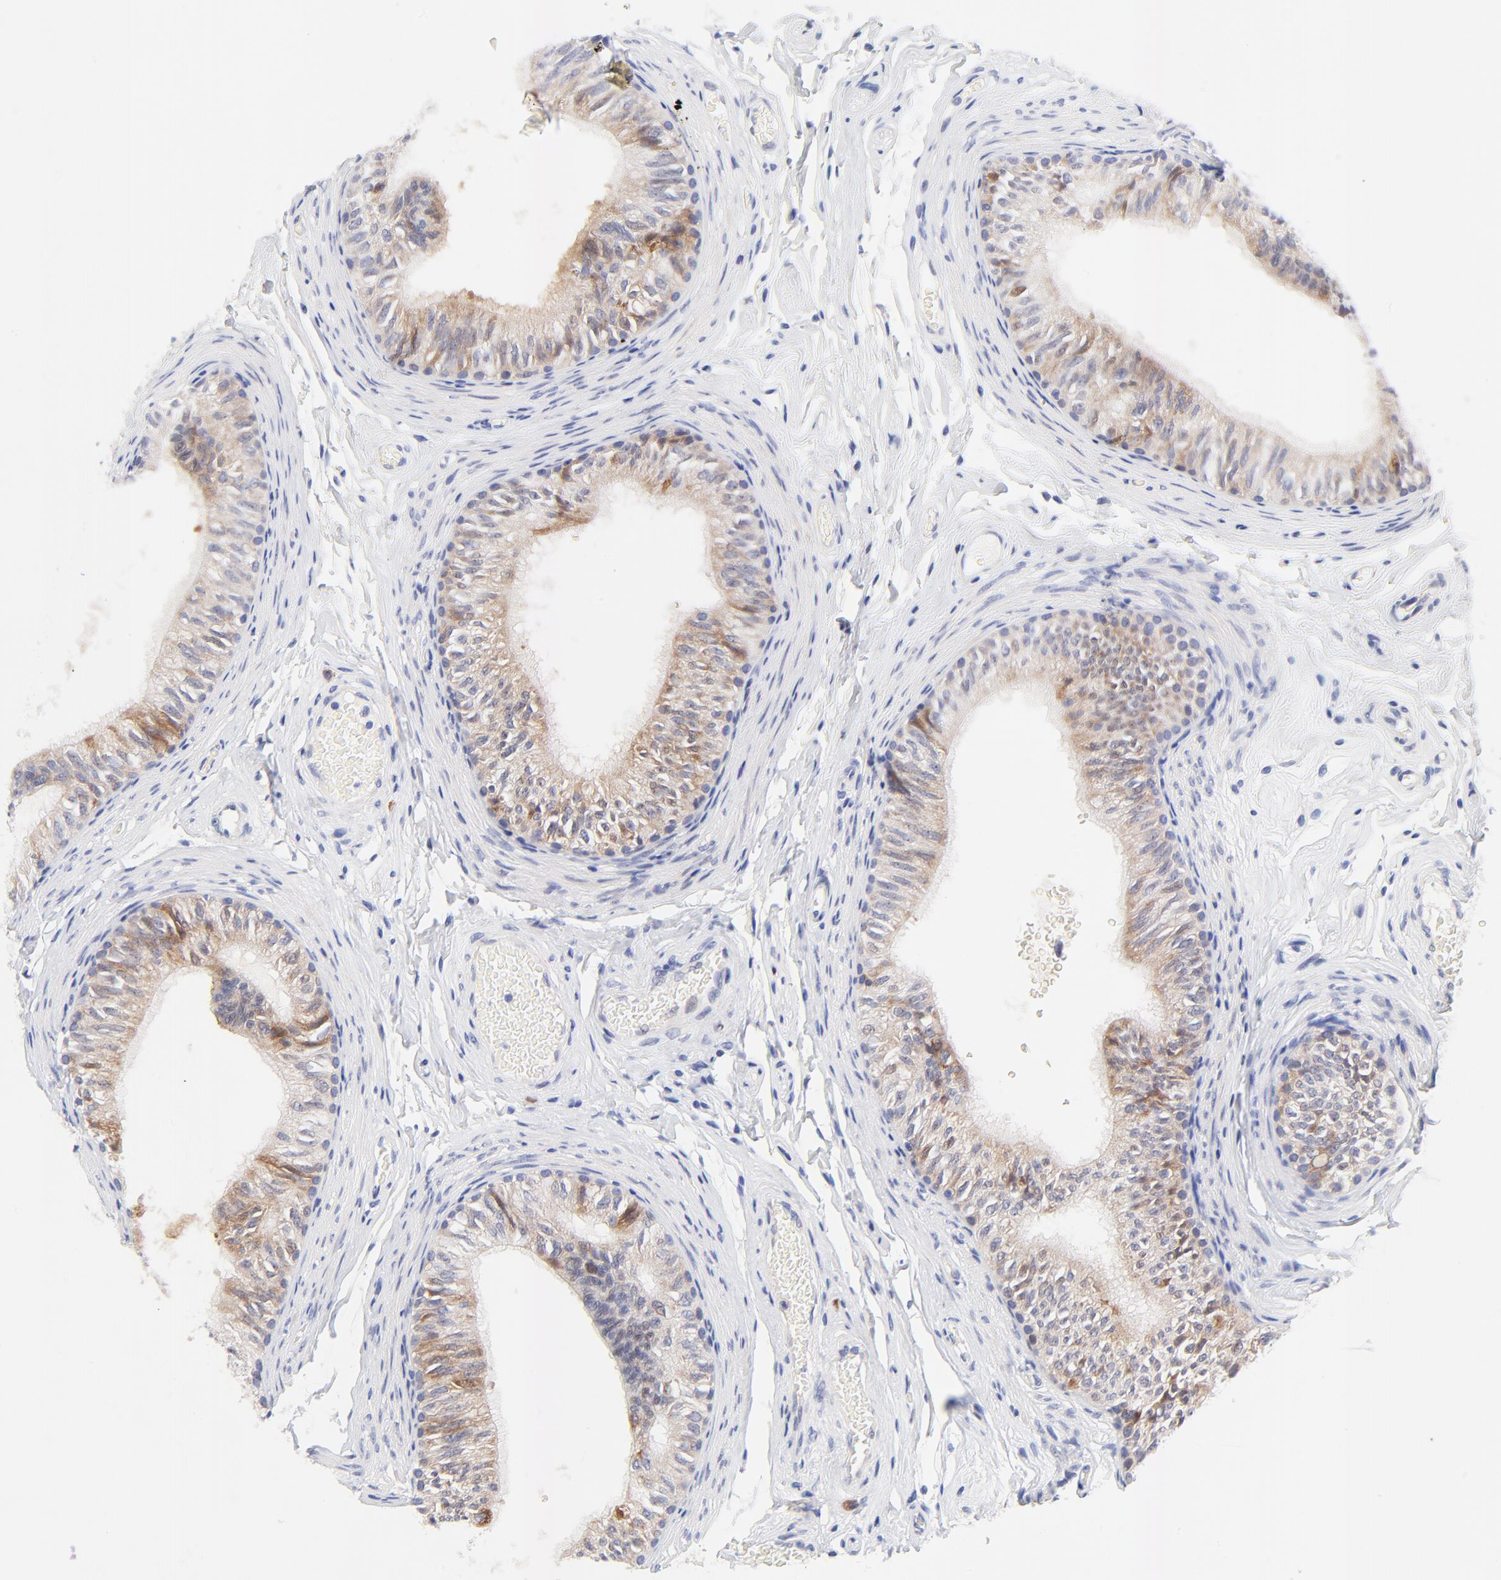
{"staining": {"intensity": "weak", "quantity": ">75%", "location": "cytoplasmic/membranous"}, "tissue": "epididymis", "cell_type": "Glandular cells", "image_type": "normal", "snomed": [{"axis": "morphology", "description": "Normal tissue, NOS"}, {"axis": "topography", "description": "Testis"}, {"axis": "topography", "description": "Epididymis"}], "caption": "A photomicrograph of epididymis stained for a protein shows weak cytoplasmic/membranous brown staining in glandular cells. (DAB = brown stain, brightfield microscopy at high magnification).", "gene": "AFF2", "patient": {"sex": "male", "age": 36}}